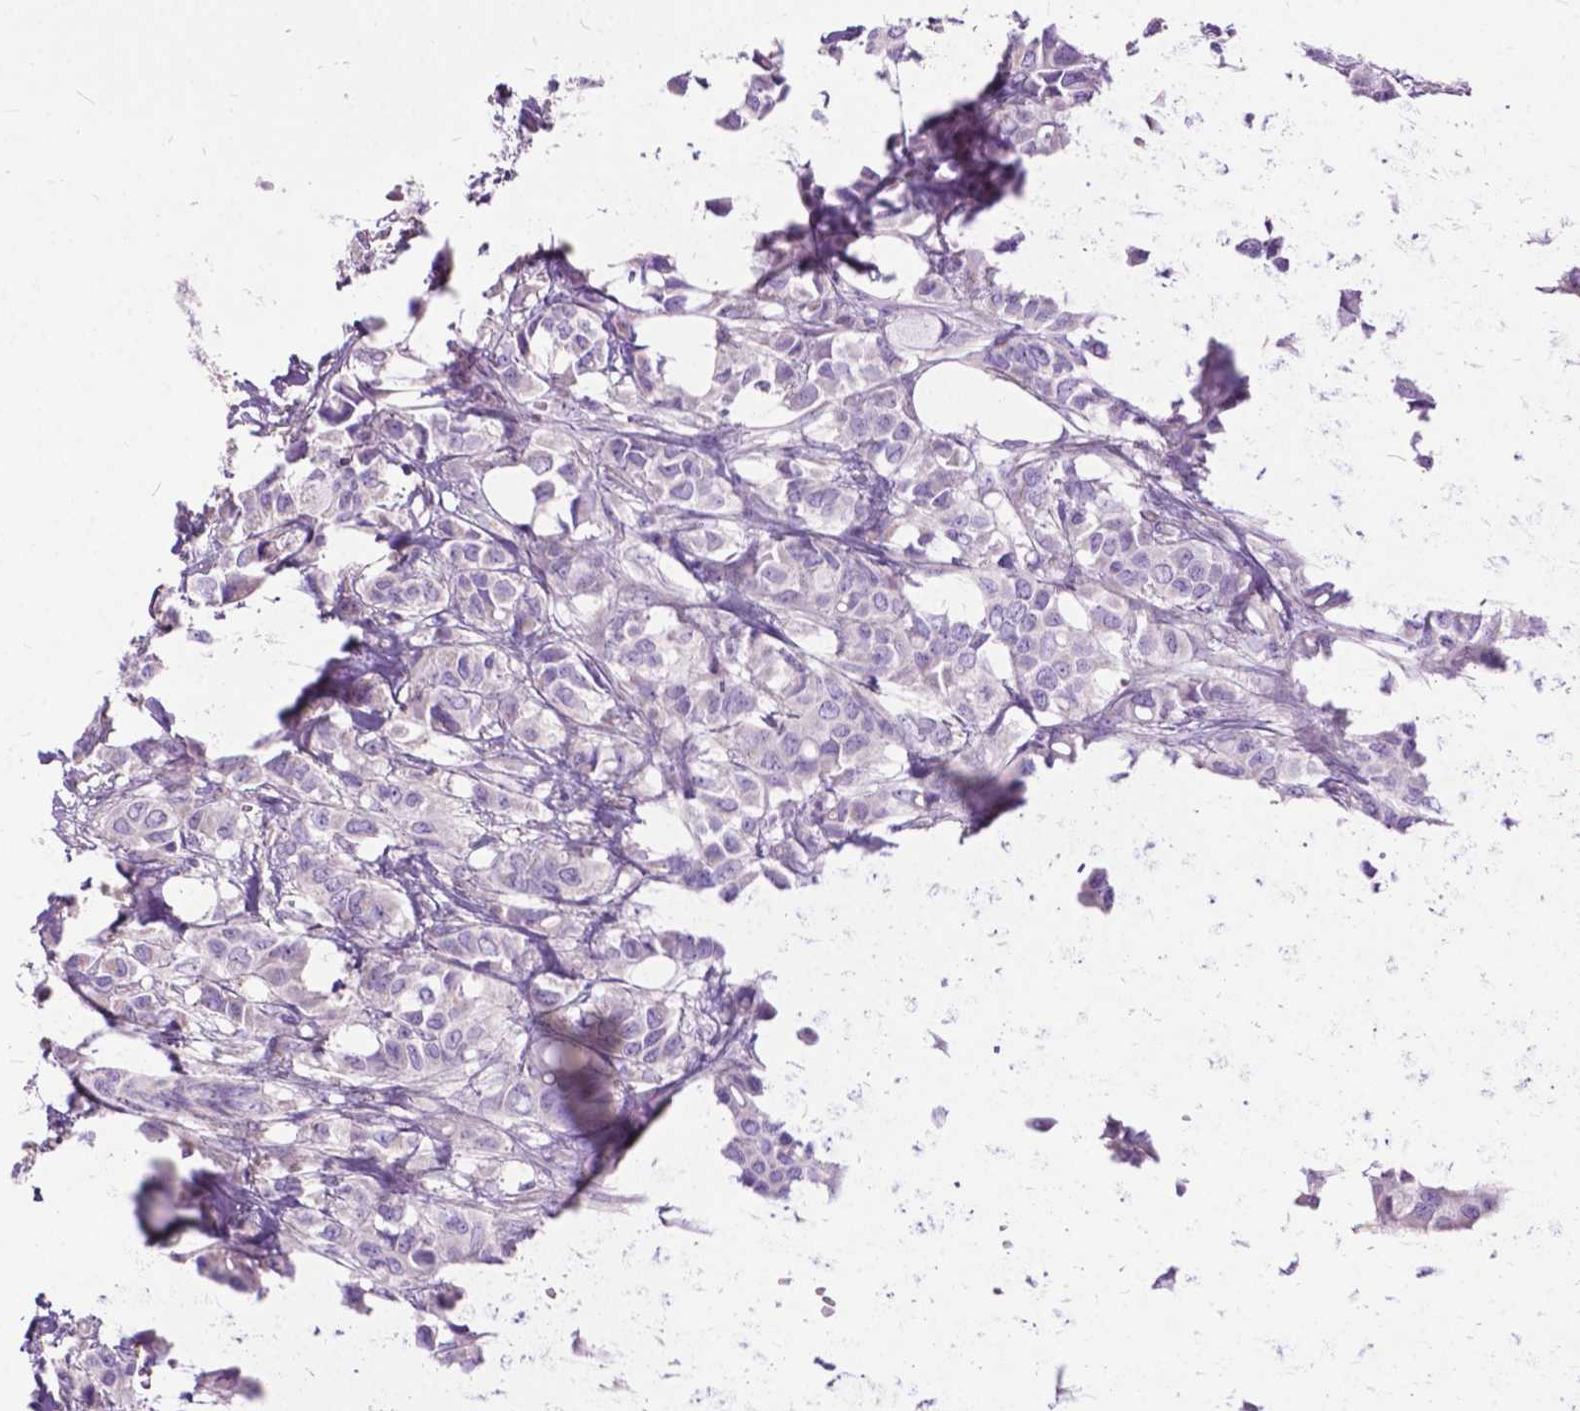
{"staining": {"intensity": "negative", "quantity": "none", "location": "none"}, "tissue": "breast cancer", "cell_type": "Tumor cells", "image_type": "cancer", "snomed": [{"axis": "morphology", "description": "Duct carcinoma"}, {"axis": "topography", "description": "Breast"}], "caption": "IHC image of neoplastic tissue: human invasive ductal carcinoma (breast) stained with DAB reveals no significant protein positivity in tumor cells.", "gene": "PRR35", "patient": {"sex": "female", "age": 85}}